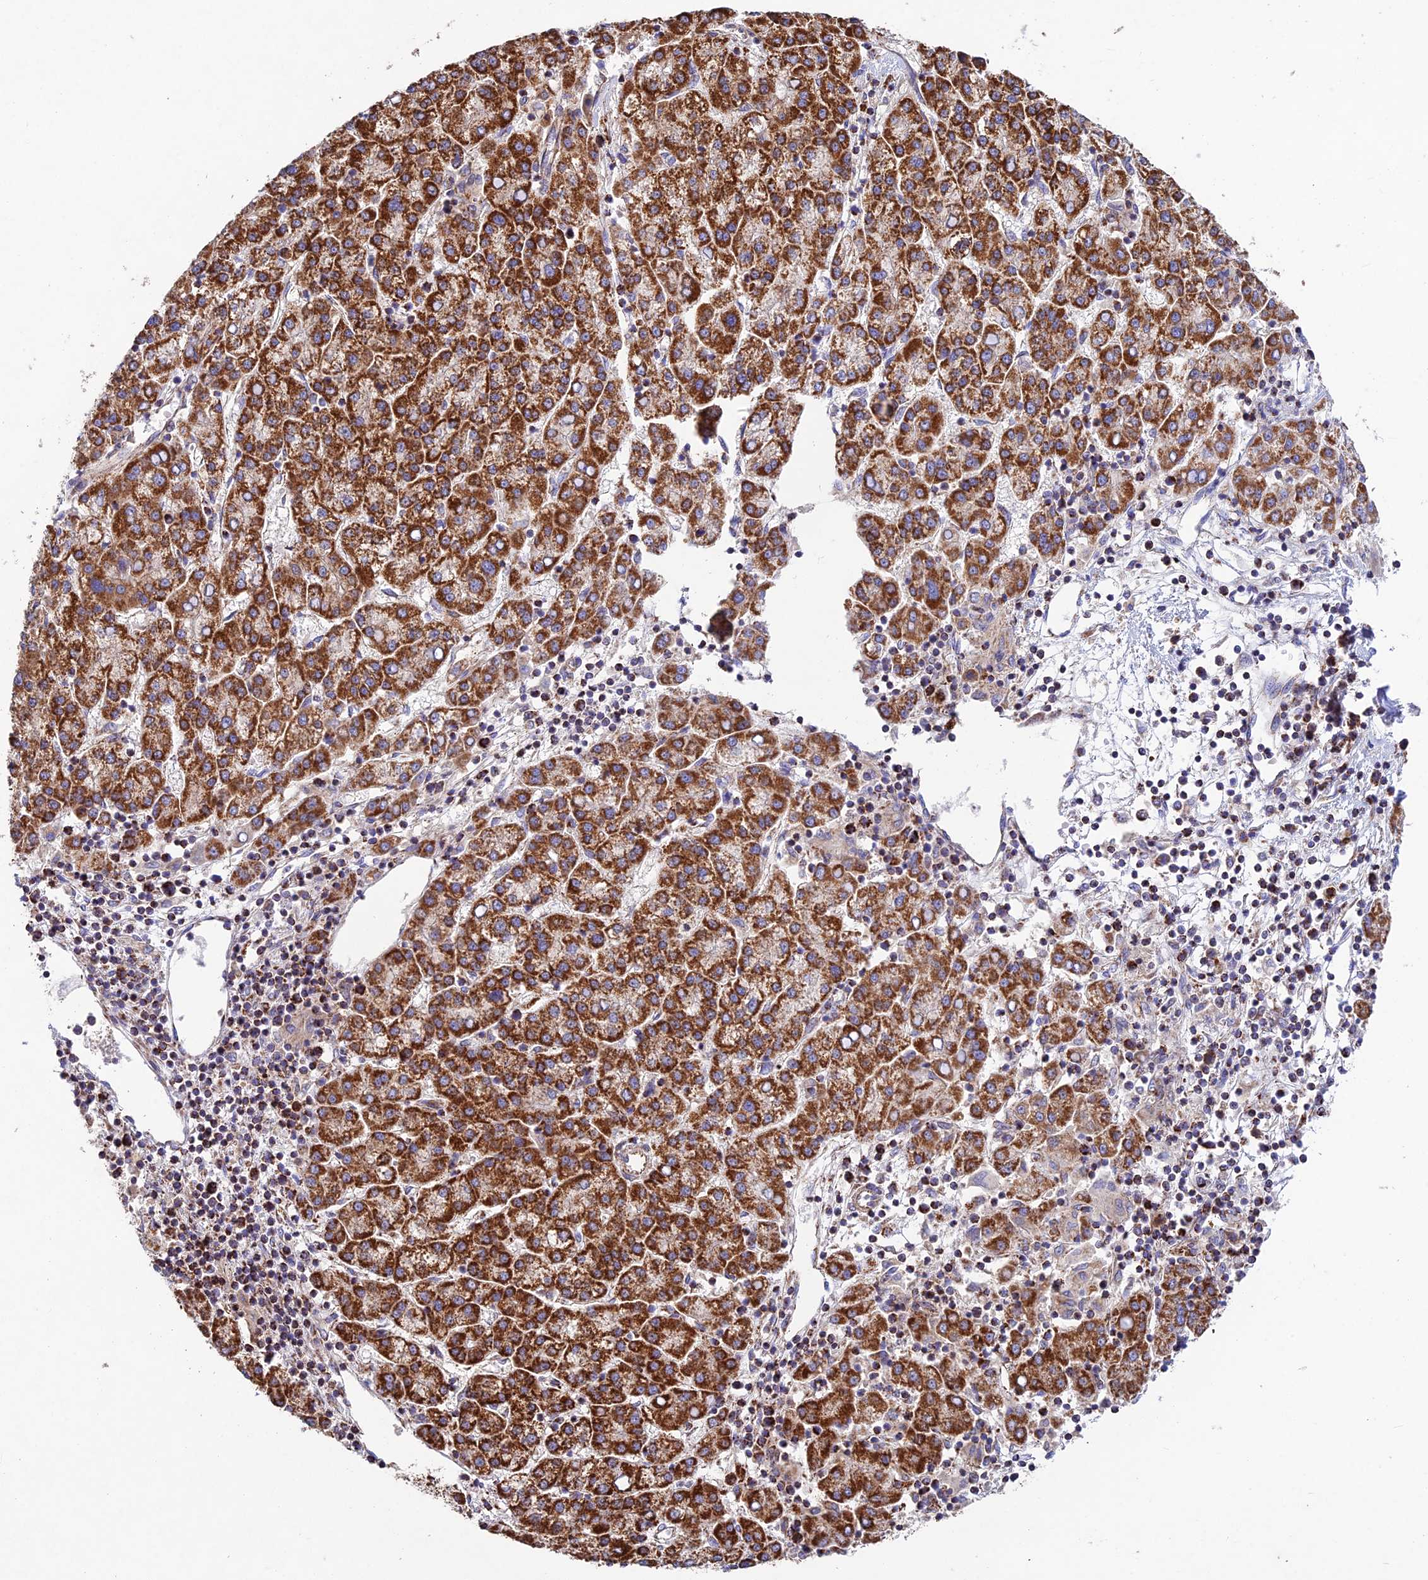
{"staining": {"intensity": "strong", "quantity": ">75%", "location": "cytoplasmic/membranous"}, "tissue": "liver cancer", "cell_type": "Tumor cells", "image_type": "cancer", "snomed": [{"axis": "morphology", "description": "Carcinoma, Hepatocellular, NOS"}, {"axis": "topography", "description": "Liver"}], "caption": "Hepatocellular carcinoma (liver) stained with IHC demonstrates strong cytoplasmic/membranous staining in approximately >75% of tumor cells. The staining is performed using DAB brown chromogen to label protein expression. The nuclei are counter-stained blue using hematoxylin.", "gene": "KHDC3L", "patient": {"sex": "female", "age": 58}}